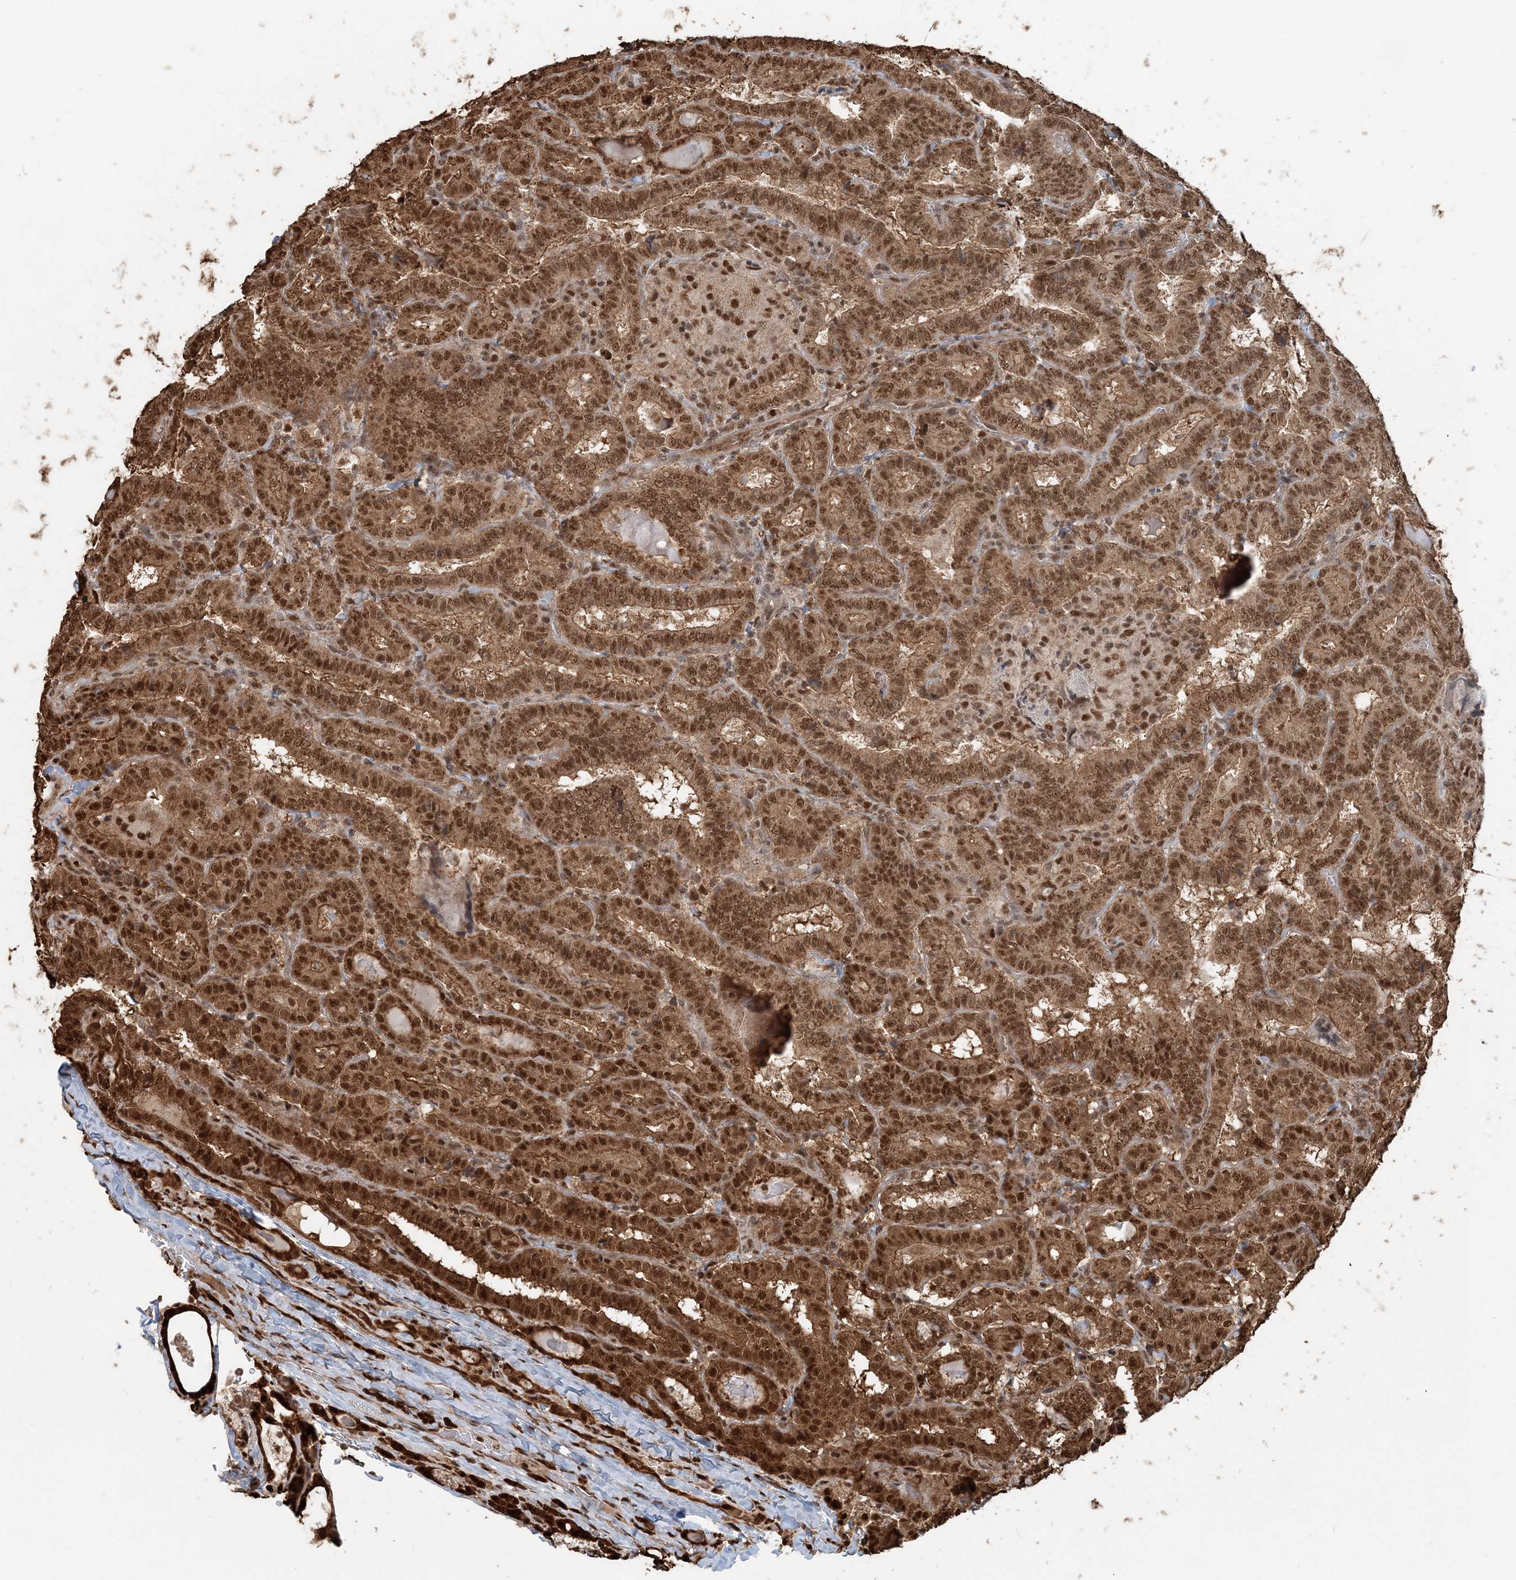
{"staining": {"intensity": "moderate", "quantity": ">75%", "location": "cytoplasmic/membranous,nuclear"}, "tissue": "thyroid cancer", "cell_type": "Tumor cells", "image_type": "cancer", "snomed": [{"axis": "morphology", "description": "Papillary adenocarcinoma, NOS"}, {"axis": "topography", "description": "Thyroid gland"}], "caption": "This photomicrograph displays immunohistochemistry (IHC) staining of thyroid papillary adenocarcinoma, with medium moderate cytoplasmic/membranous and nuclear positivity in about >75% of tumor cells.", "gene": "ARHGAP35", "patient": {"sex": "female", "age": 72}}